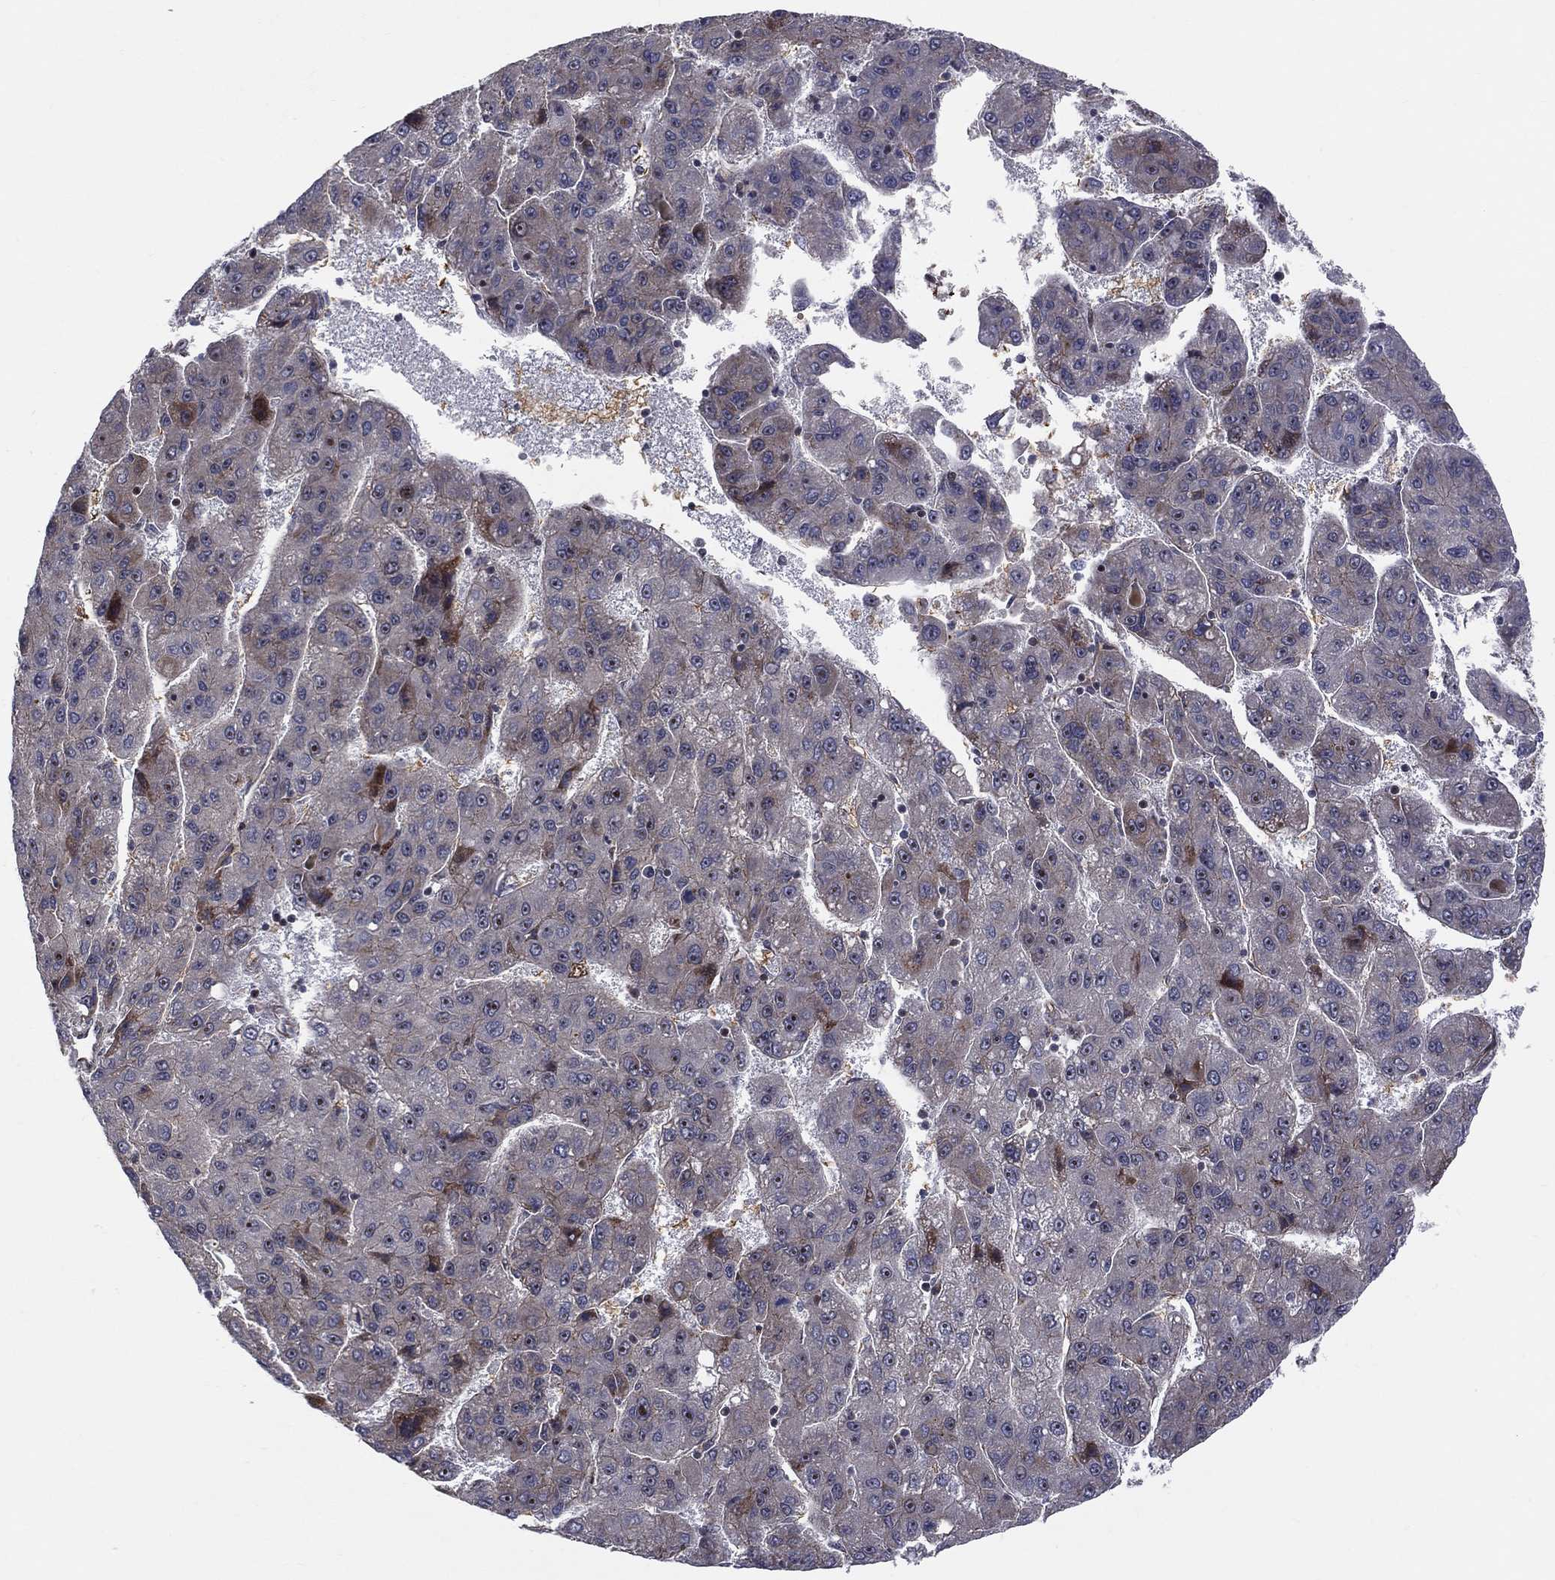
{"staining": {"intensity": "strong", "quantity": "<25%", "location": "cytoplasmic/membranous"}, "tissue": "liver cancer", "cell_type": "Tumor cells", "image_type": "cancer", "snomed": [{"axis": "morphology", "description": "Carcinoma, Hepatocellular, NOS"}, {"axis": "topography", "description": "Liver"}], "caption": "The micrograph reveals immunohistochemical staining of liver cancer (hepatocellular carcinoma). There is strong cytoplasmic/membranous positivity is appreciated in about <25% of tumor cells.", "gene": "VHL", "patient": {"sex": "female", "age": 82}}